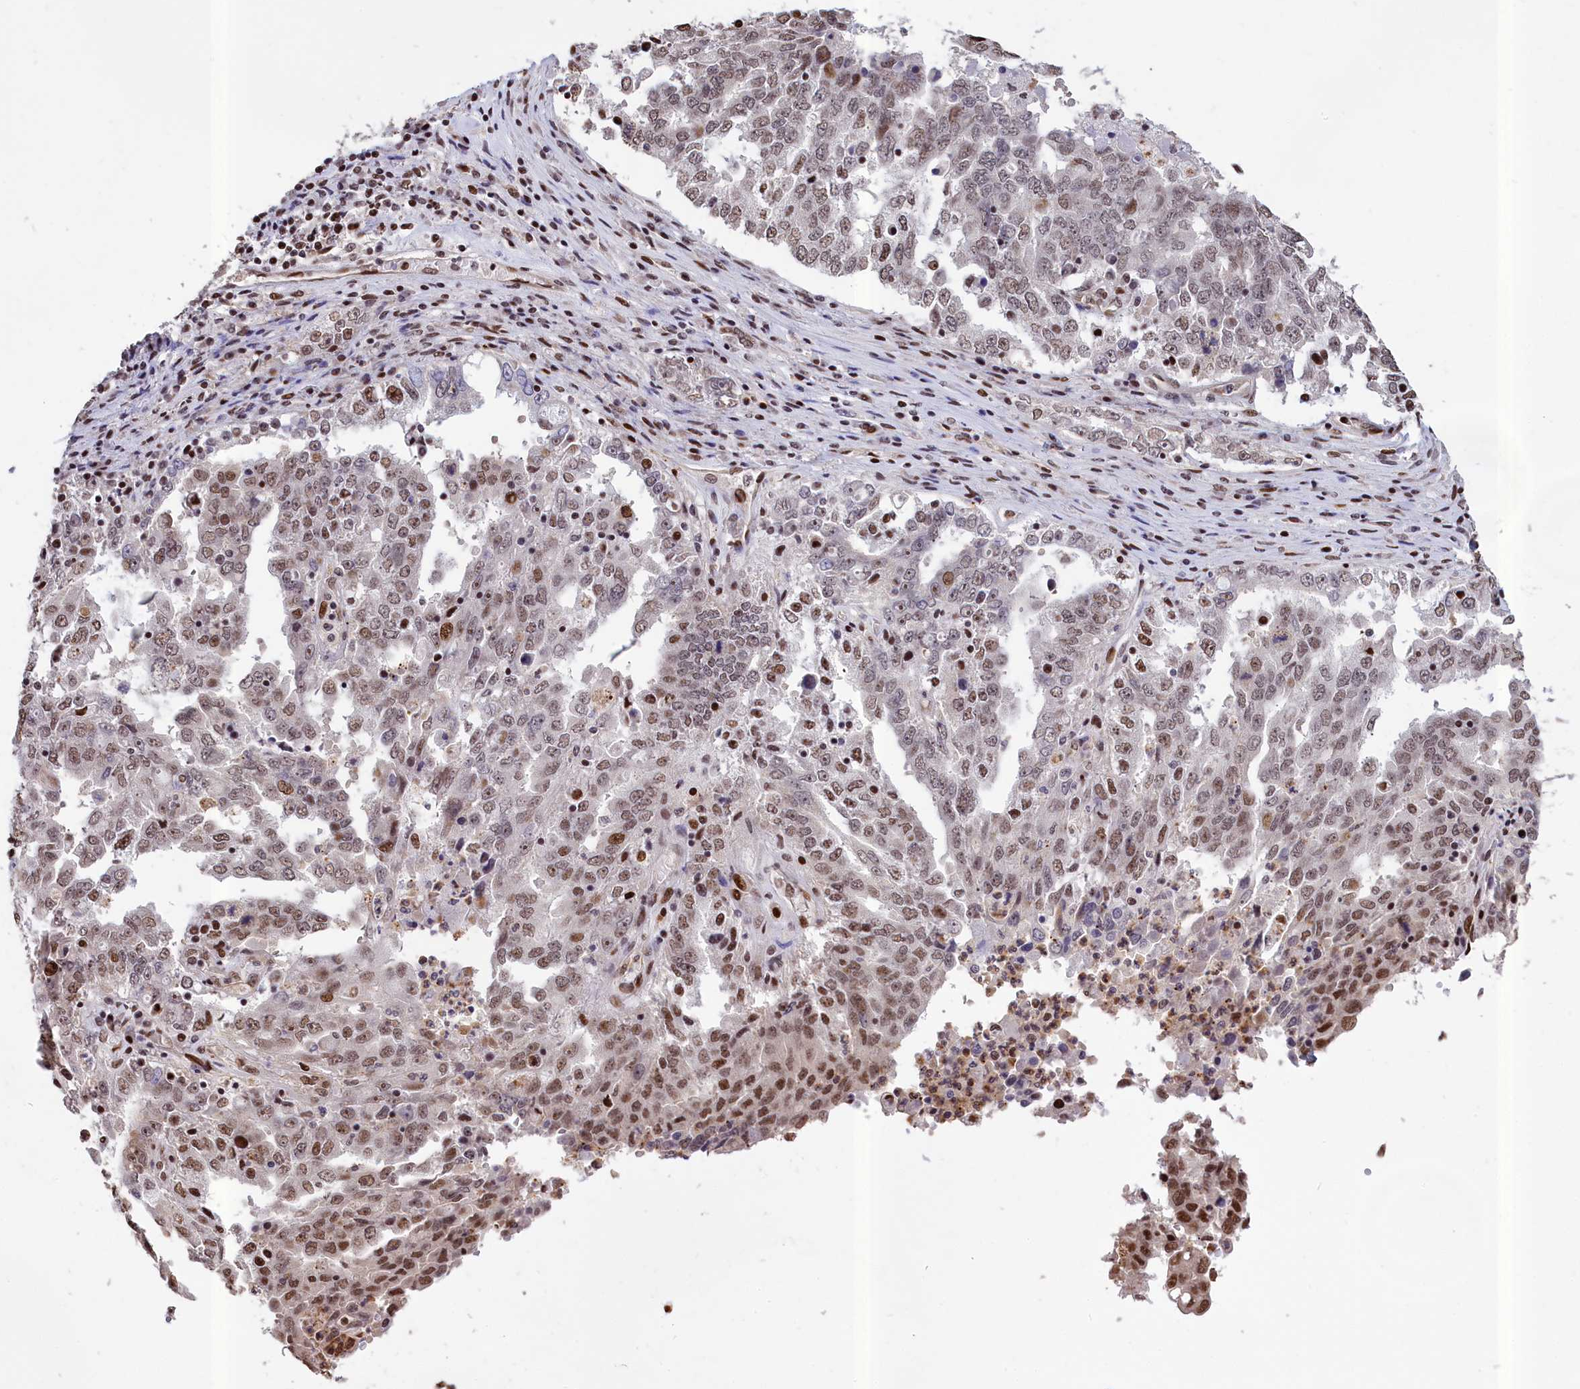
{"staining": {"intensity": "moderate", "quantity": "25%-75%", "location": "nuclear"}, "tissue": "ovarian cancer", "cell_type": "Tumor cells", "image_type": "cancer", "snomed": [{"axis": "morphology", "description": "Carcinoma, endometroid"}, {"axis": "topography", "description": "Ovary"}], "caption": "Ovarian cancer (endometroid carcinoma) stained for a protein (brown) exhibits moderate nuclear positive positivity in approximately 25%-75% of tumor cells.", "gene": "RELB", "patient": {"sex": "female", "age": 62}}